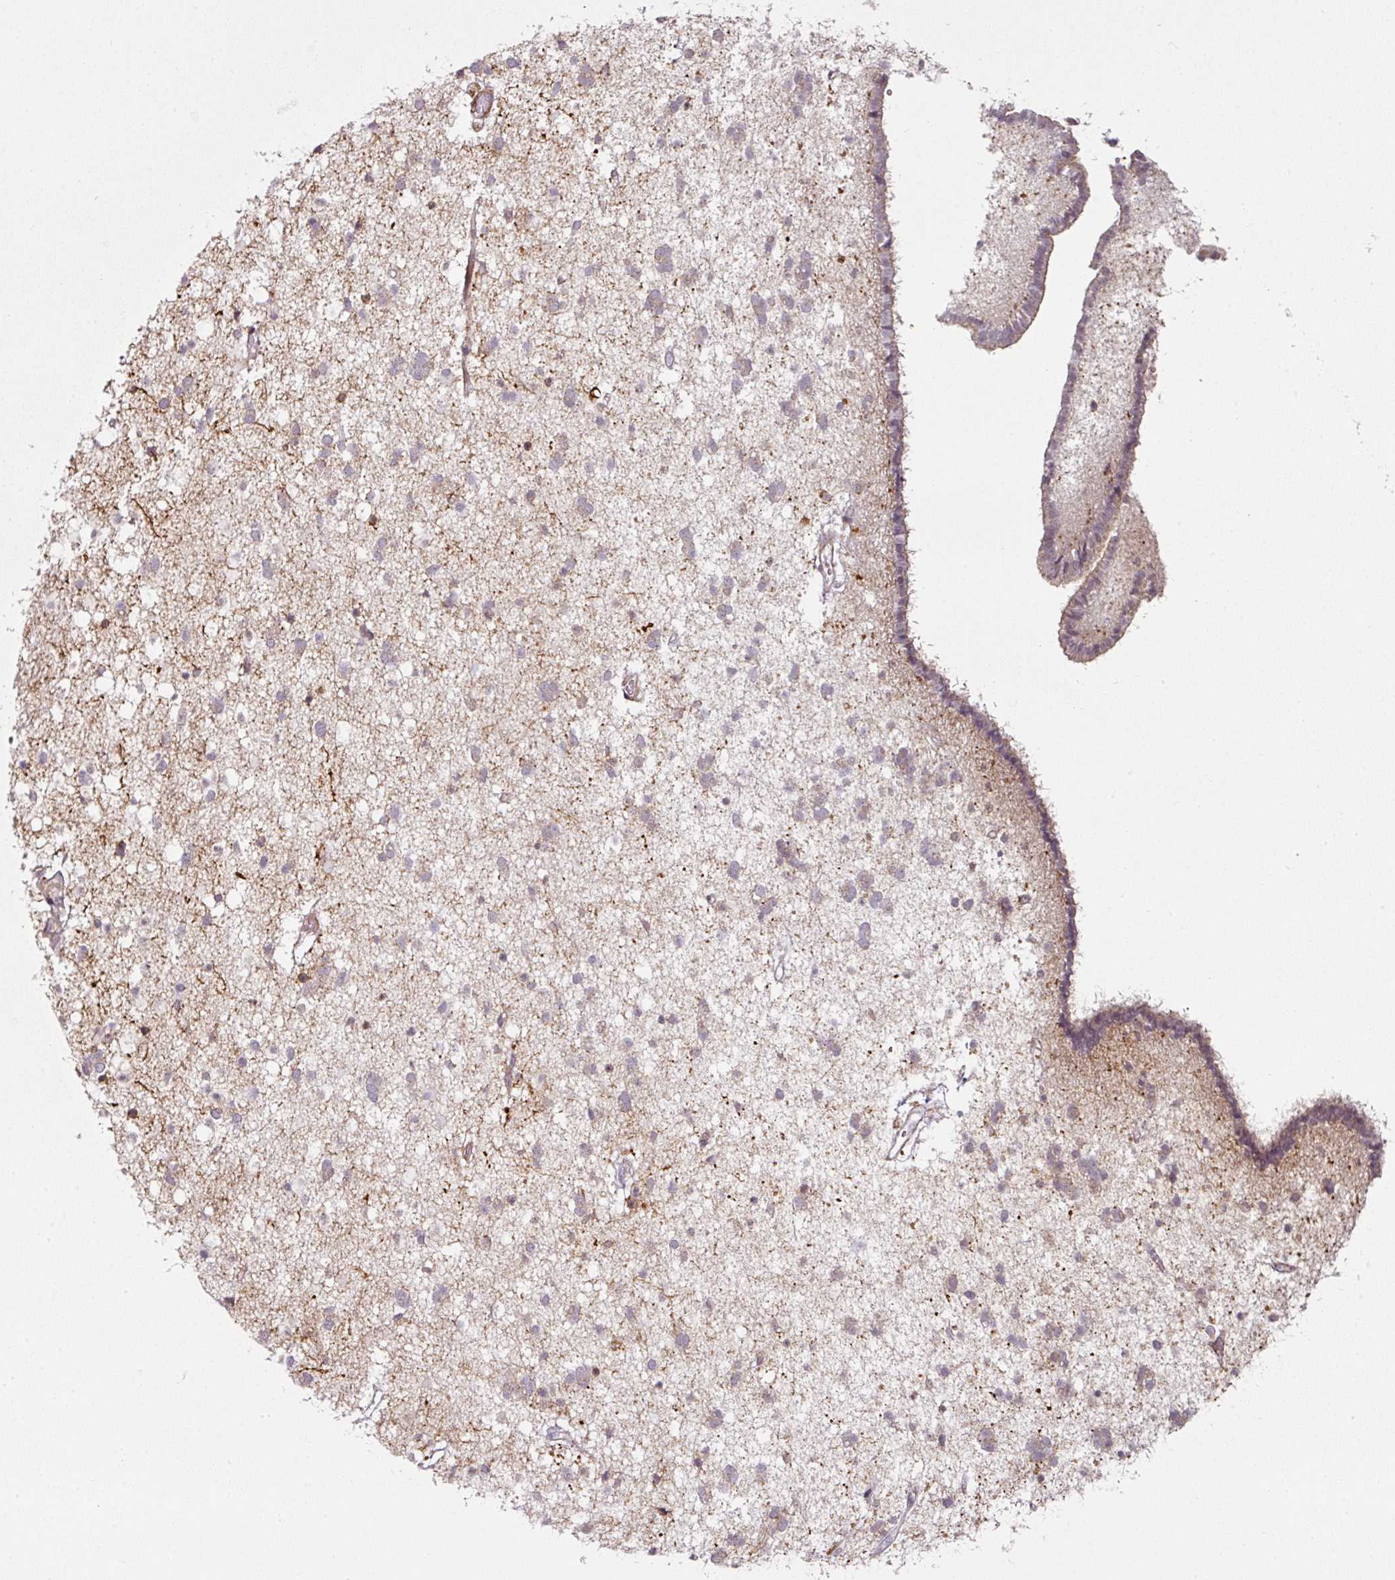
{"staining": {"intensity": "weak", "quantity": "<25%", "location": "cytoplasmic/membranous"}, "tissue": "caudate", "cell_type": "Glial cells", "image_type": "normal", "snomed": [{"axis": "morphology", "description": "Normal tissue, NOS"}, {"axis": "topography", "description": "Lateral ventricle wall"}], "caption": "A high-resolution photomicrograph shows immunohistochemistry (IHC) staining of normal caudate, which reveals no significant staining in glial cells.", "gene": "ATAT1", "patient": {"sex": "male", "age": 37}}